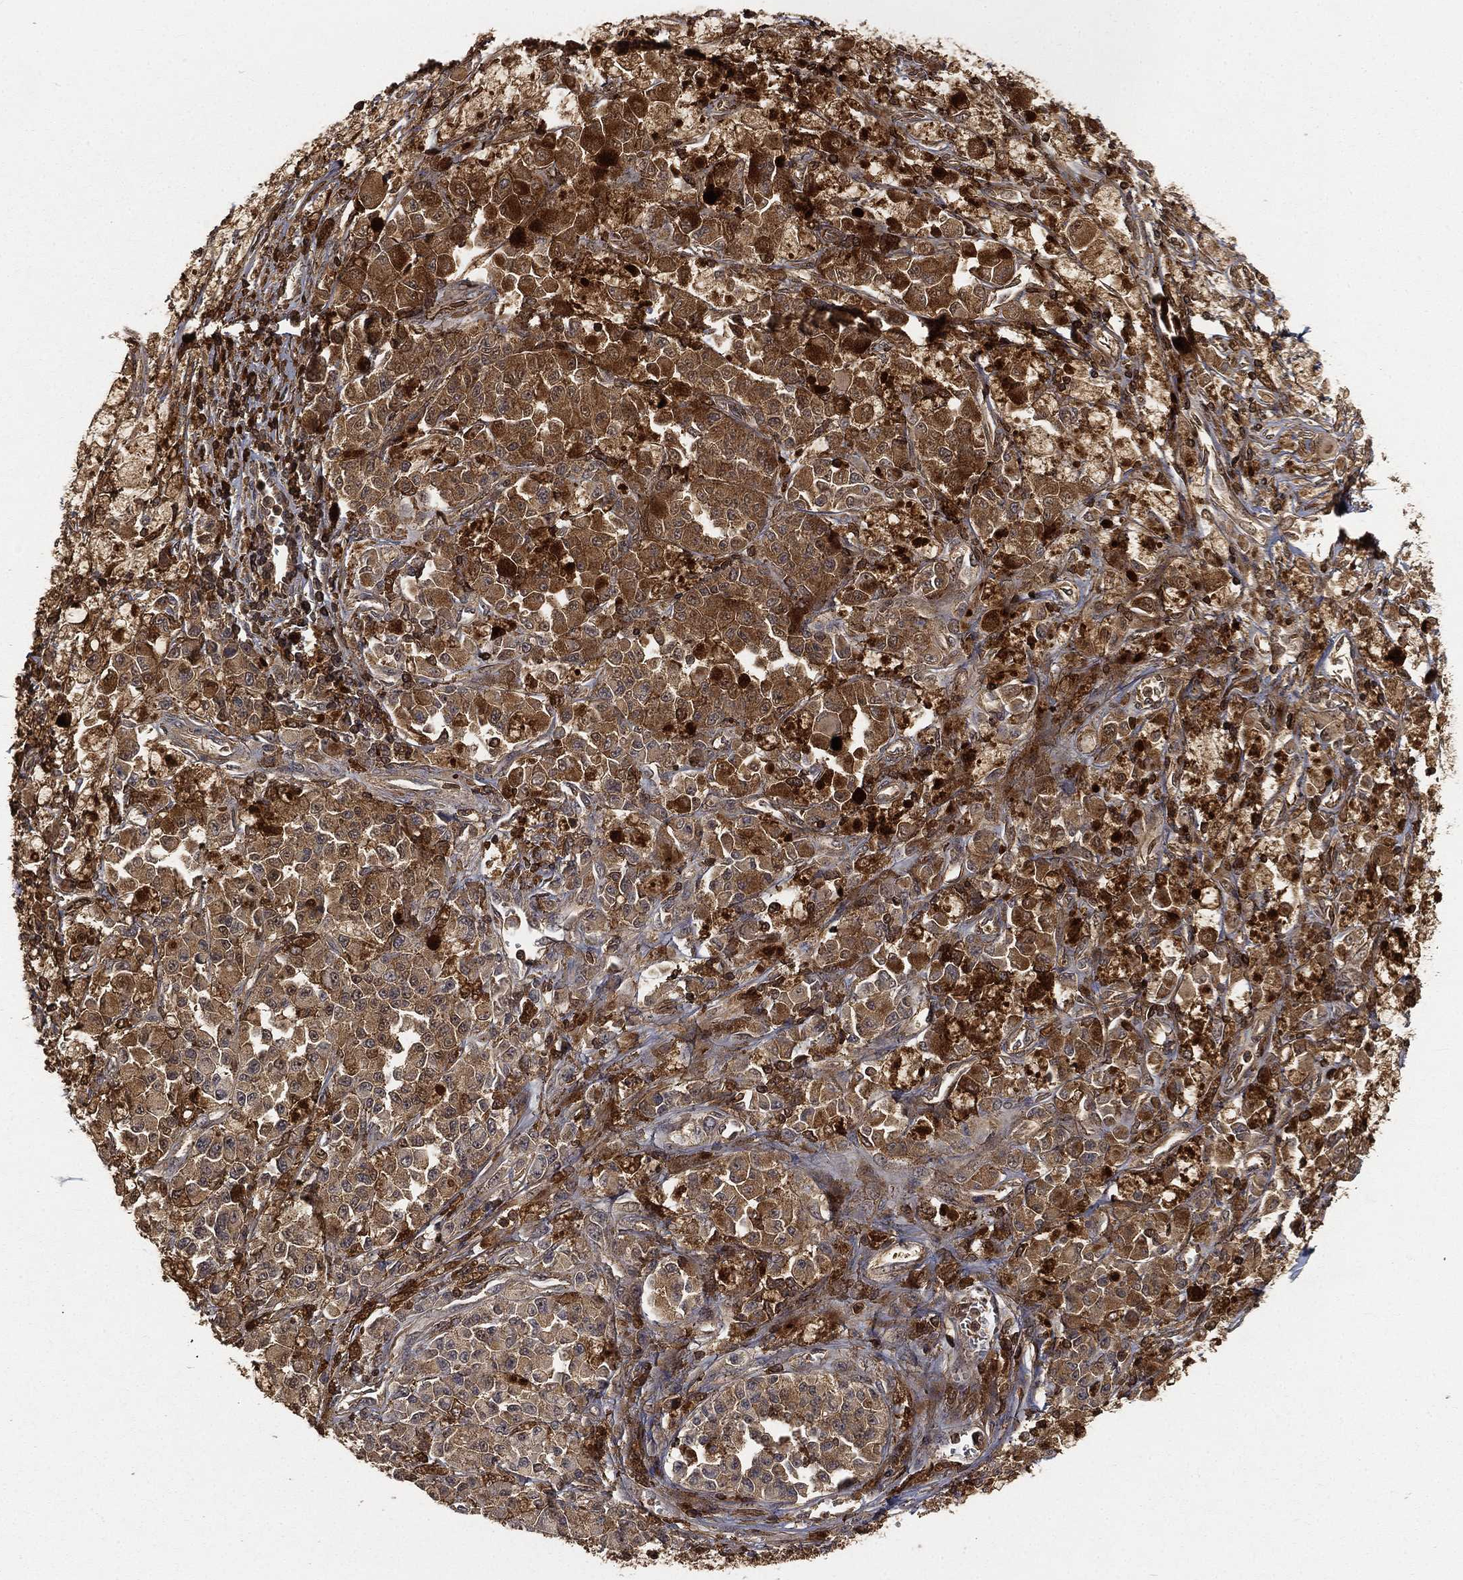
{"staining": {"intensity": "strong", "quantity": "25%-75%", "location": "cytoplasmic/membranous"}, "tissue": "melanoma", "cell_type": "Tumor cells", "image_type": "cancer", "snomed": [{"axis": "morphology", "description": "Malignant melanoma, NOS"}, {"axis": "topography", "description": "Skin"}], "caption": "Immunohistochemical staining of human malignant melanoma reveals high levels of strong cytoplasmic/membranous positivity in about 25%-75% of tumor cells.", "gene": "CRYL1", "patient": {"sex": "female", "age": 58}}